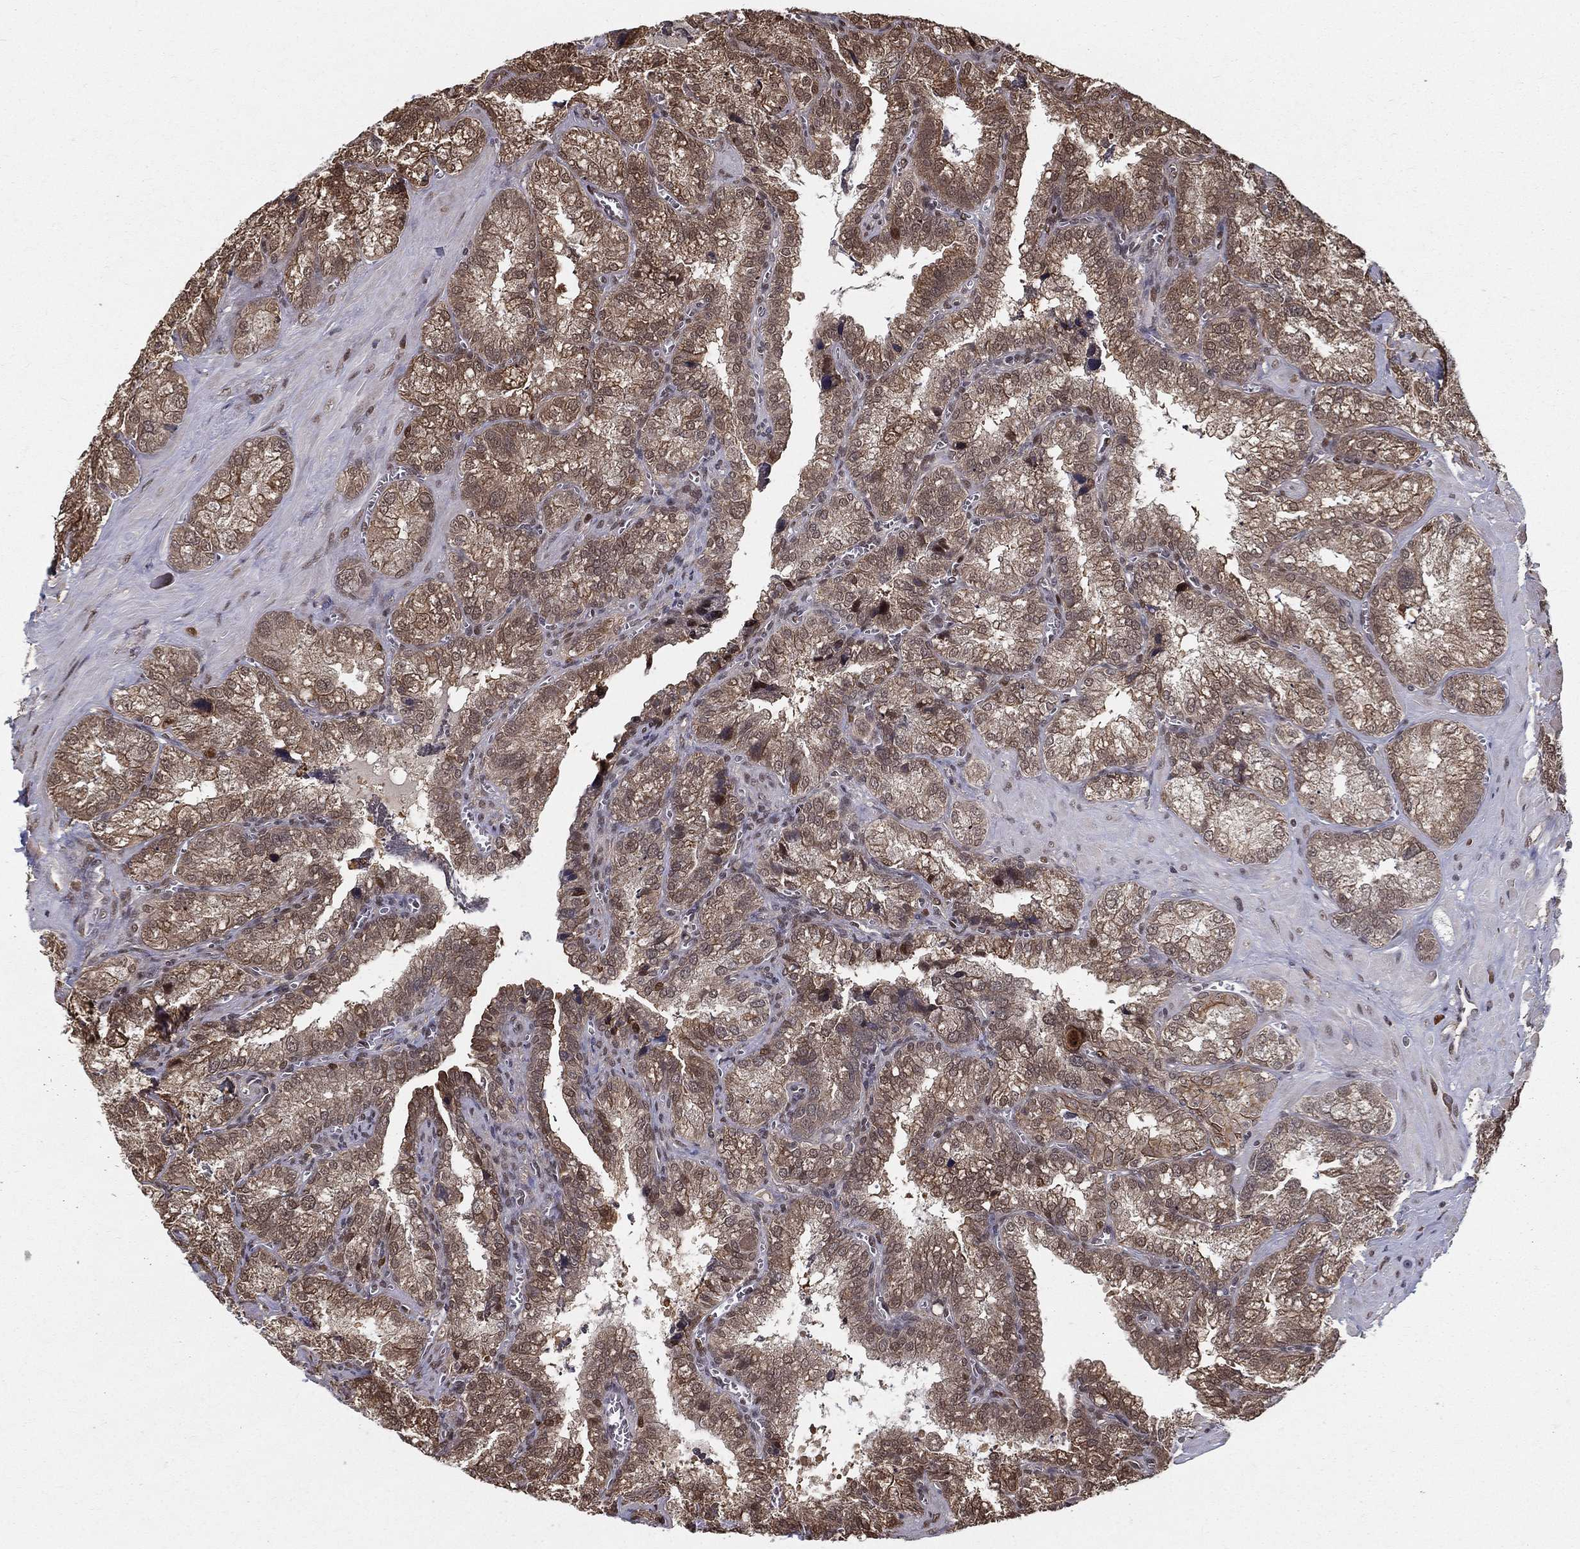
{"staining": {"intensity": "moderate", "quantity": "25%-75%", "location": "cytoplasmic/membranous"}, "tissue": "seminal vesicle", "cell_type": "Glandular cells", "image_type": "normal", "snomed": [{"axis": "morphology", "description": "Normal tissue, NOS"}, {"axis": "topography", "description": "Seminal veicle"}], "caption": "The immunohistochemical stain highlights moderate cytoplasmic/membranous positivity in glandular cells of normal seminal vesicle.", "gene": "SLC6A6", "patient": {"sex": "male", "age": 57}}